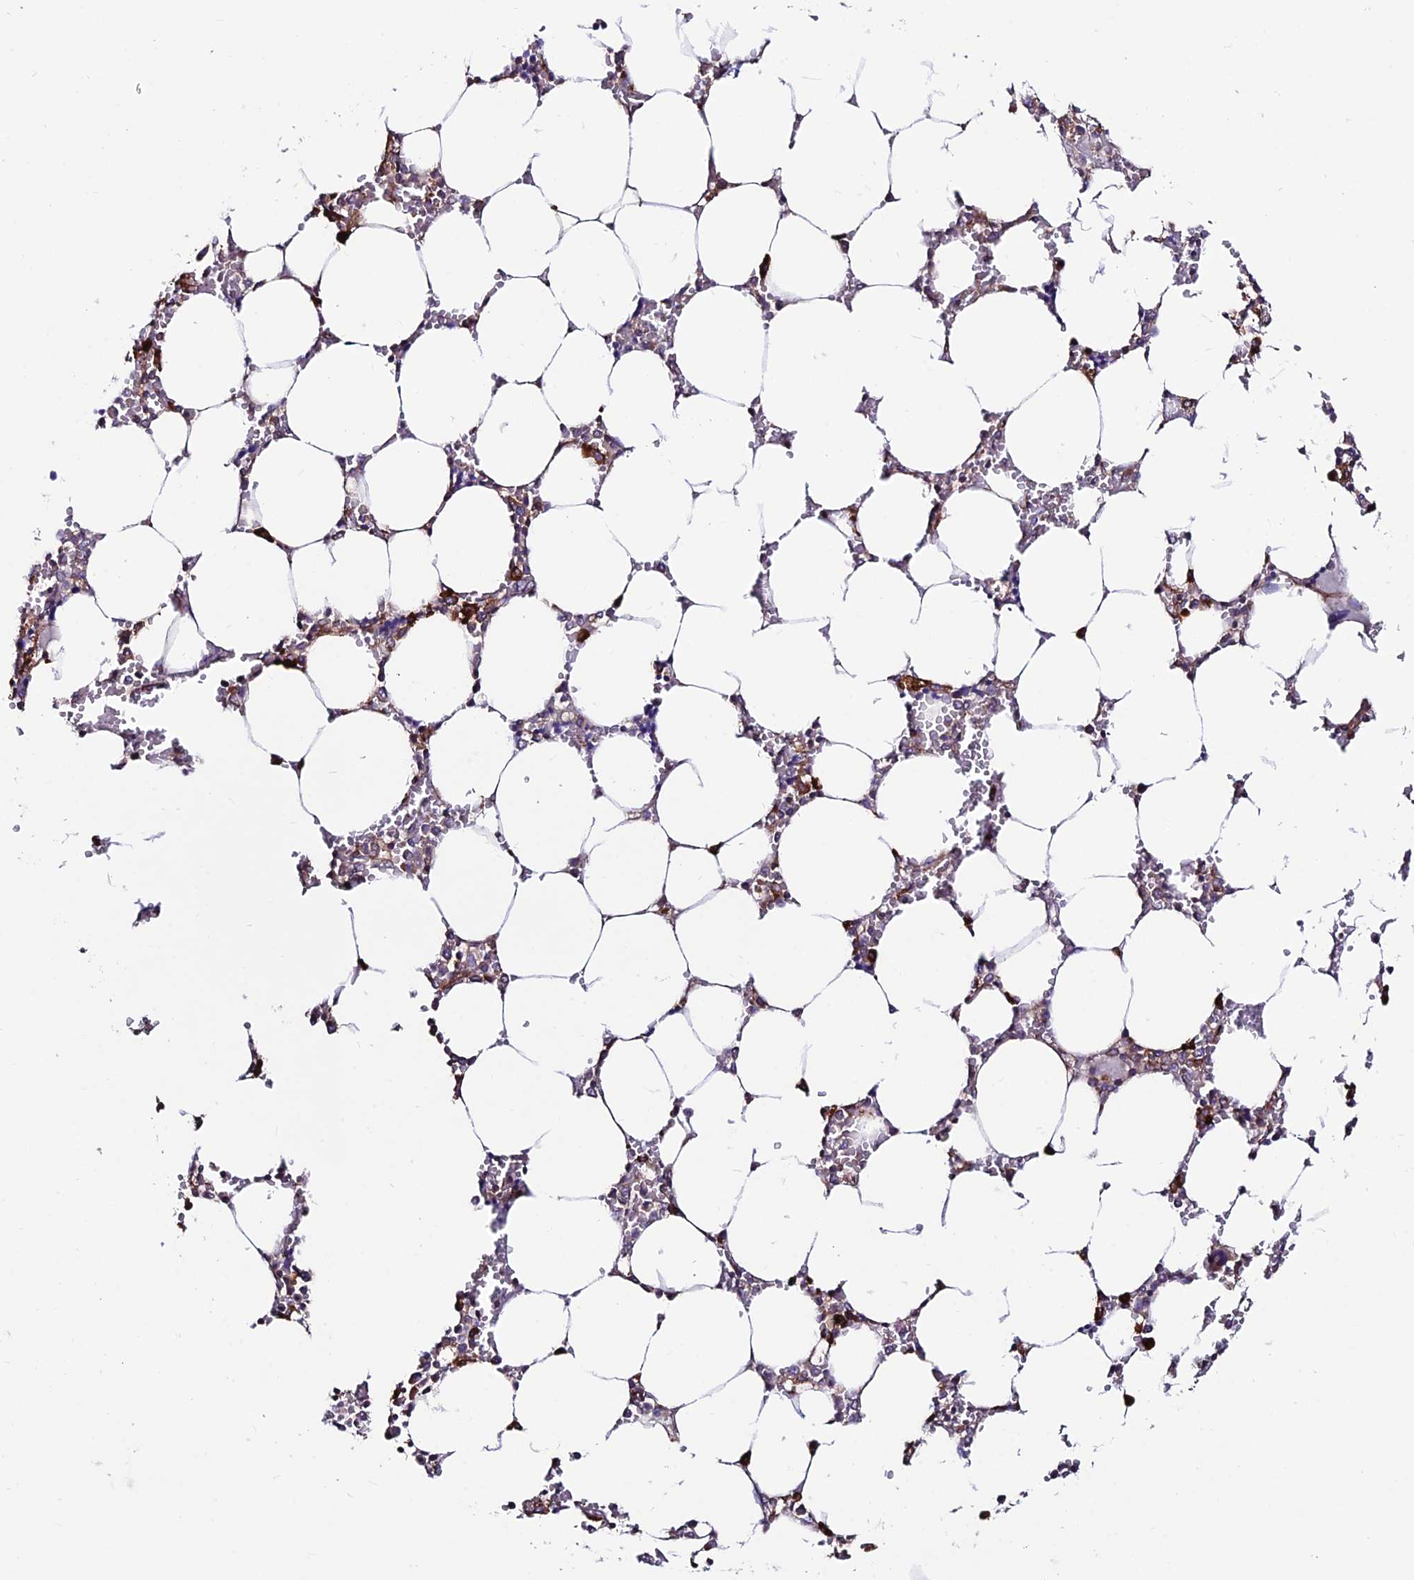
{"staining": {"intensity": "moderate", "quantity": "<25%", "location": "cytoplasmic/membranous"}, "tissue": "bone marrow", "cell_type": "Hematopoietic cells", "image_type": "normal", "snomed": [{"axis": "morphology", "description": "Normal tissue, NOS"}, {"axis": "topography", "description": "Bone marrow"}], "caption": "Bone marrow stained with DAB IHC exhibits low levels of moderate cytoplasmic/membranous expression in about <25% of hematopoietic cells.", "gene": "EIF3K", "patient": {"sex": "male", "age": 64}}